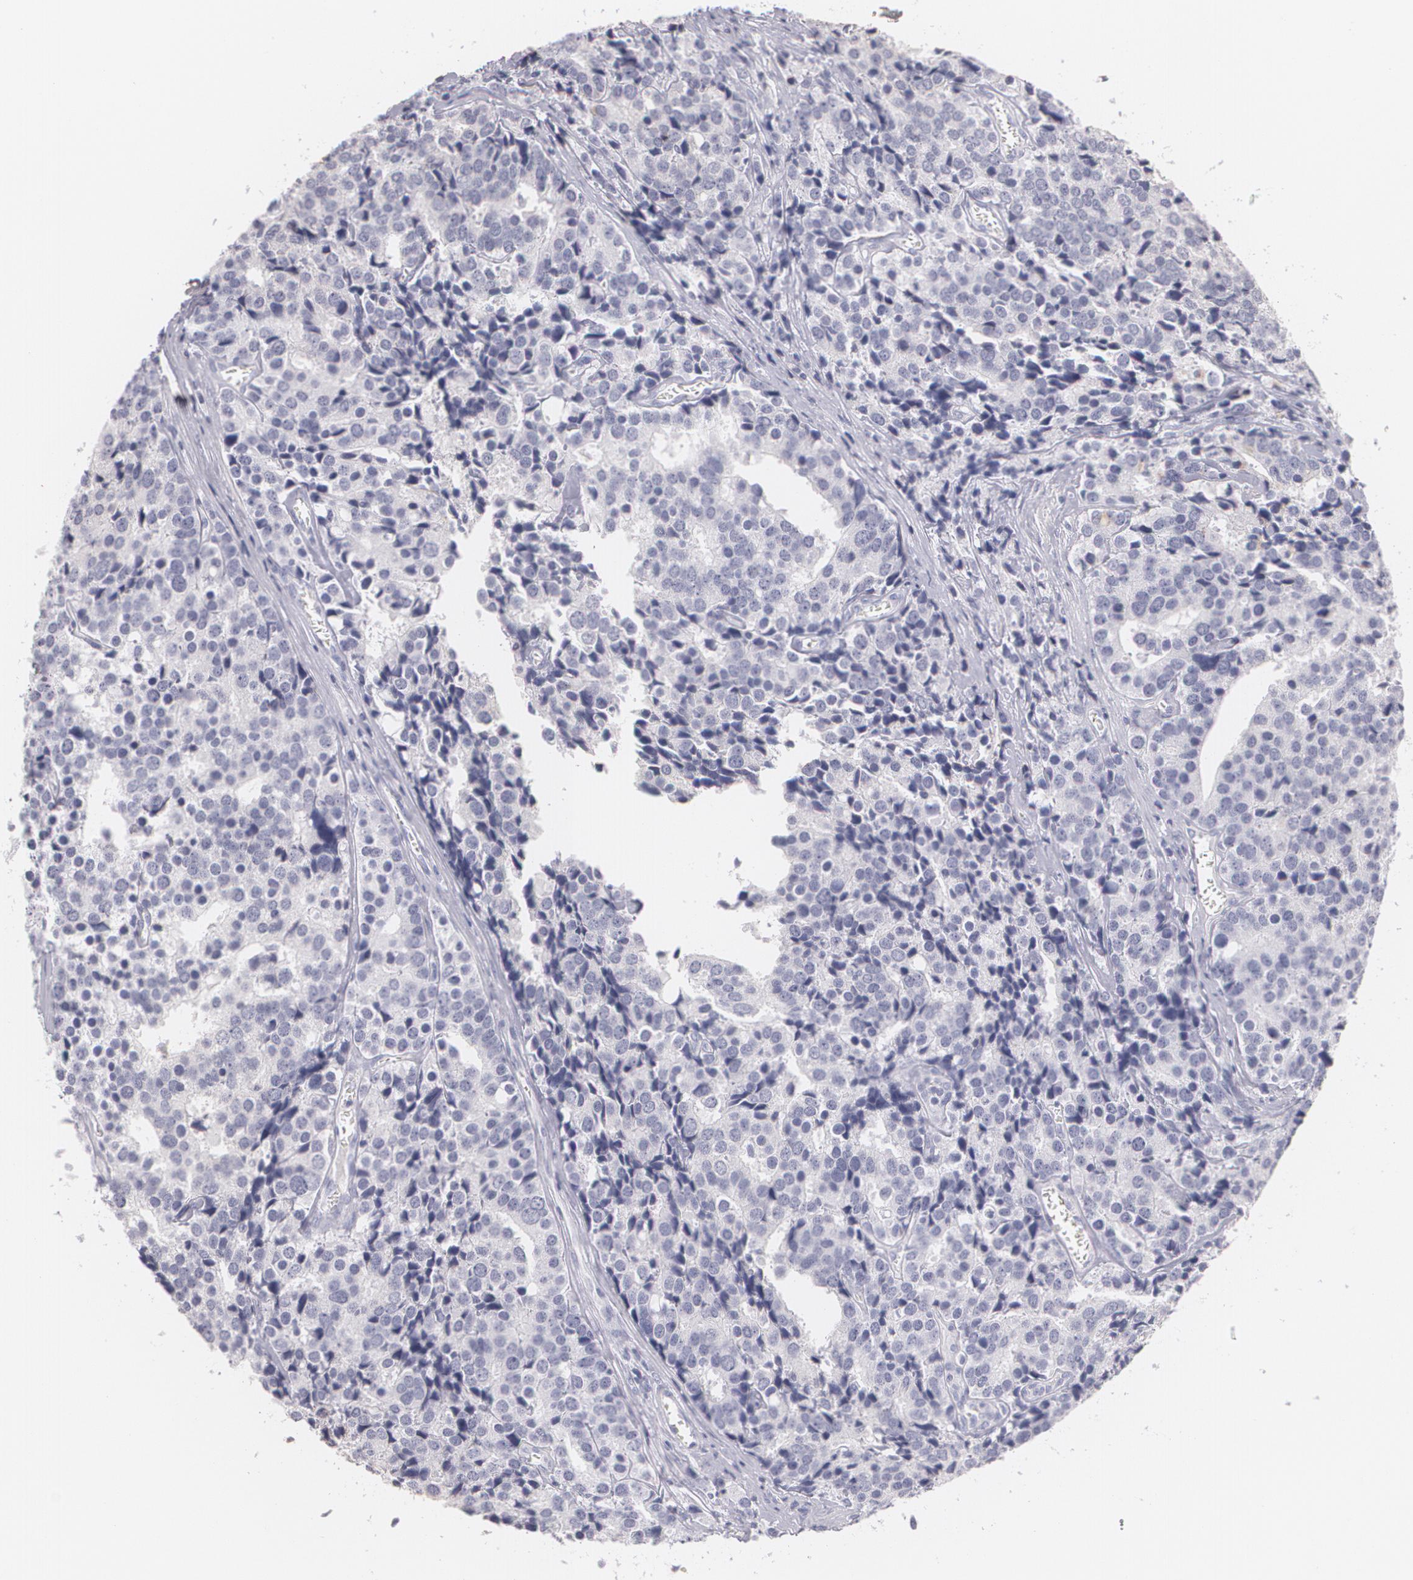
{"staining": {"intensity": "negative", "quantity": "none", "location": "none"}, "tissue": "prostate cancer", "cell_type": "Tumor cells", "image_type": "cancer", "snomed": [{"axis": "morphology", "description": "Adenocarcinoma, High grade"}, {"axis": "topography", "description": "Prostate"}], "caption": "Immunohistochemical staining of prostate high-grade adenocarcinoma exhibits no significant staining in tumor cells. (DAB immunohistochemistry, high magnification).", "gene": "NGFR", "patient": {"sex": "male", "age": 71}}